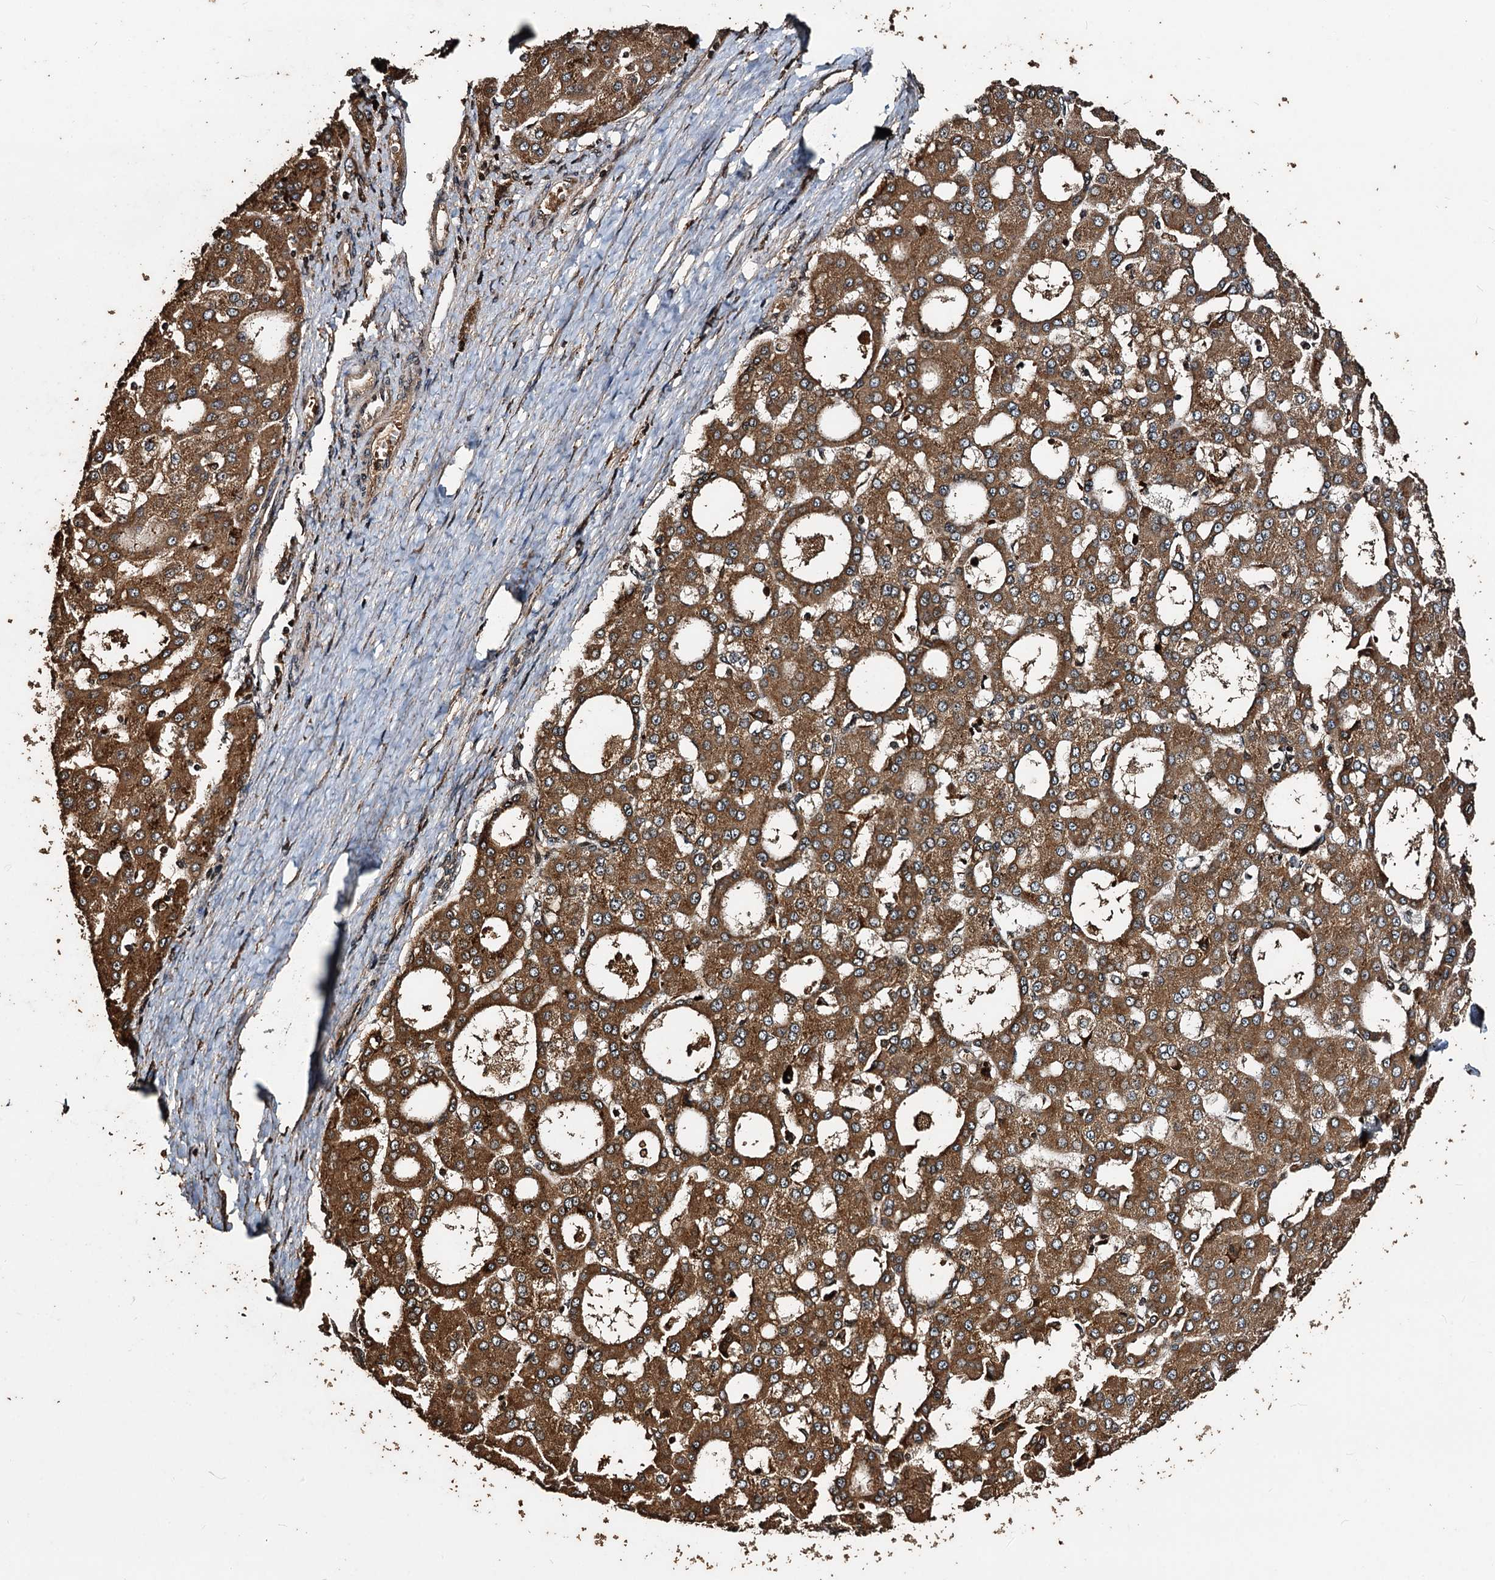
{"staining": {"intensity": "moderate", "quantity": ">75%", "location": "cytoplasmic/membranous"}, "tissue": "liver cancer", "cell_type": "Tumor cells", "image_type": "cancer", "snomed": [{"axis": "morphology", "description": "Carcinoma, Hepatocellular, NOS"}, {"axis": "topography", "description": "Liver"}], "caption": "A micrograph showing moderate cytoplasmic/membranous staining in about >75% of tumor cells in hepatocellular carcinoma (liver), as visualized by brown immunohistochemical staining.", "gene": "NOTCH2NLA", "patient": {"sex": "male", "age": 47}}